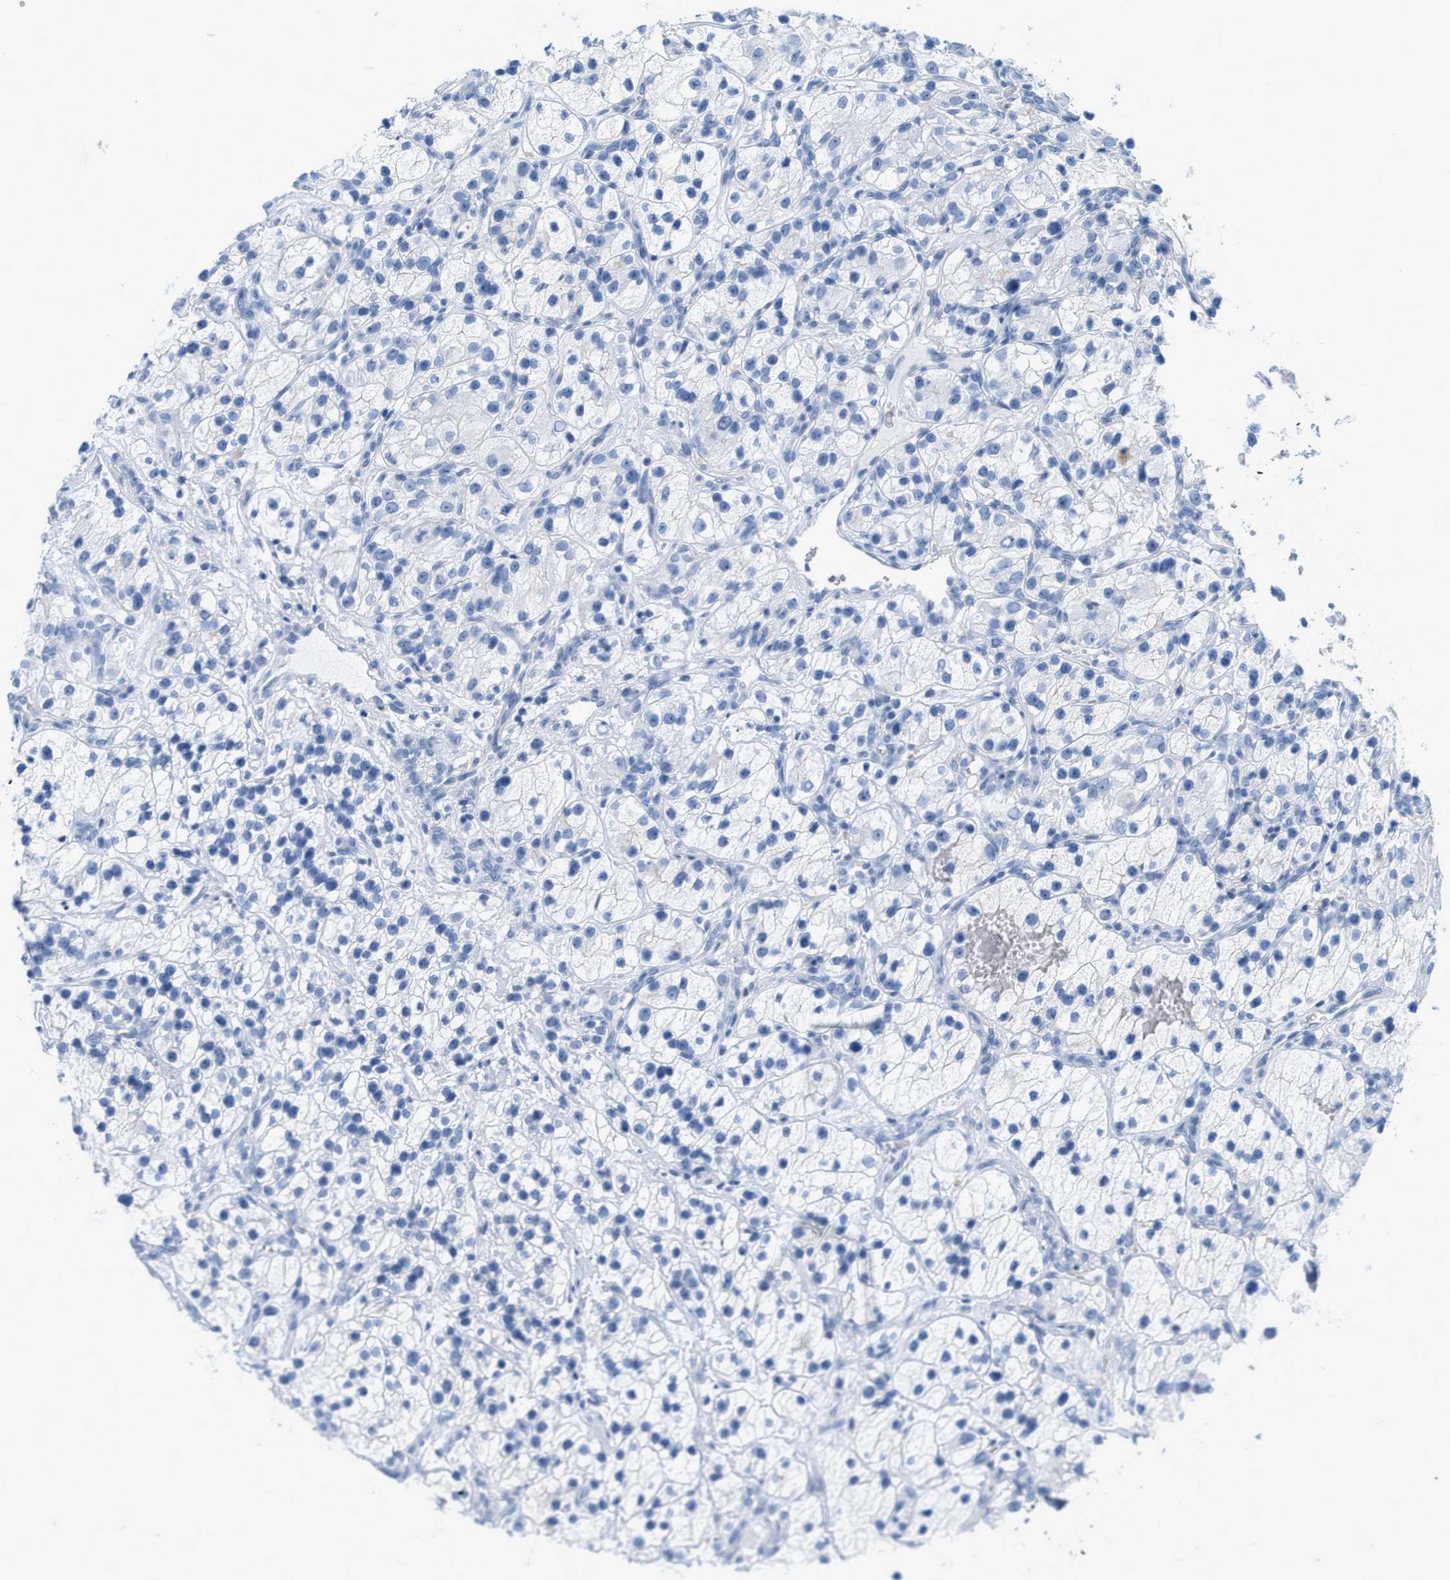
{"staining": {"intensity": "negative", "quantity": "none", "location": "none"}, "tissue": "renal cancer", "cell_type": "Tumor cells", "image_type": "cancer", "snomed": [{"axis": "morphology", "description": "Adenocarcinoma, NOS"}, {"axis": "topography", "description": "Kidney"}], "caption": "A high-resolution image shows immunohistochemistry staining of adenocarcinoma (renal), which displays no significant expression in tumor cells.", "gene": "SLC3A2", "patient": {"sex": "female", "age": 57}}